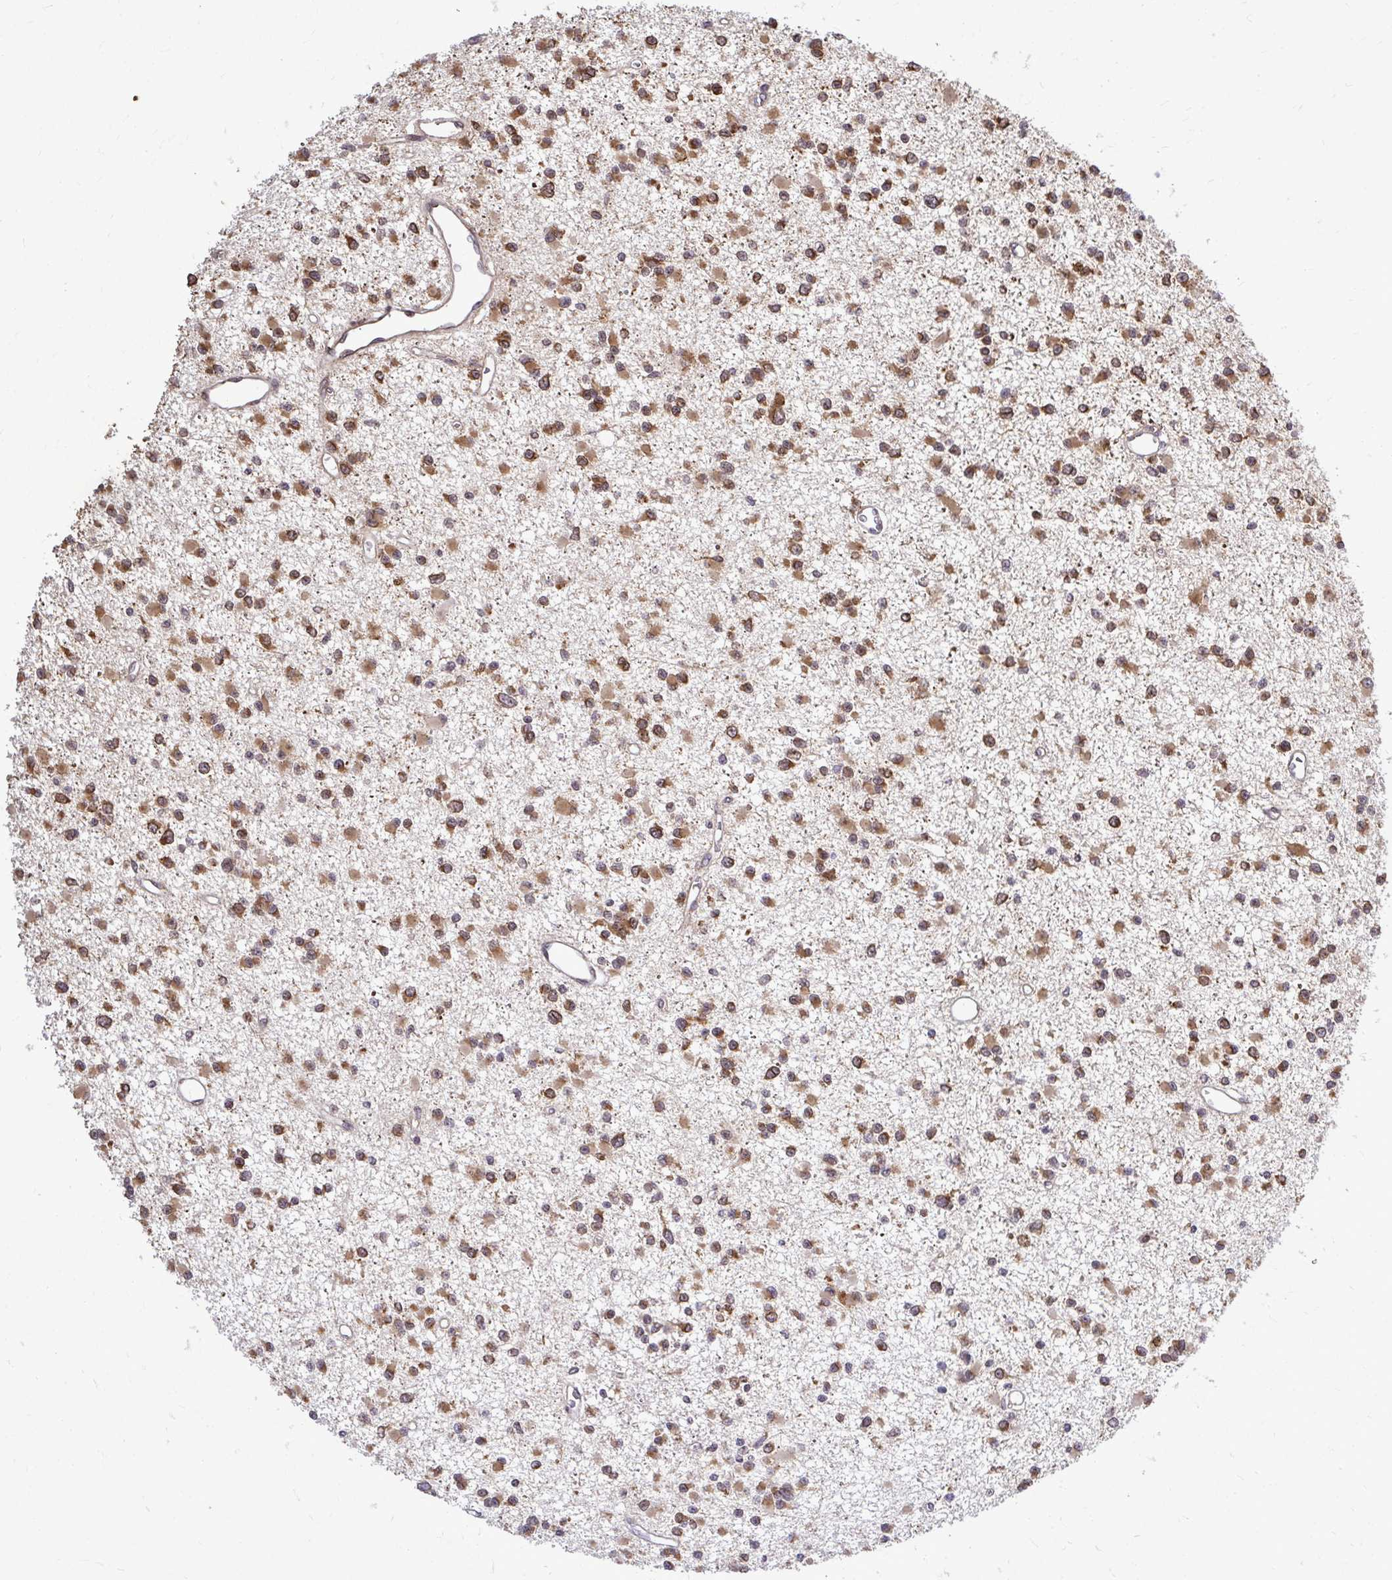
{"staining": {"intensity": "moderate", "quantity": ">75%", "location": "cytoplasmic/membranous"}, "tissue": "glioma", "cell_type": "Tumor cells", "image_type": "cancer", "snomed": [{"axis": "morphology", "description": "Glioma, malignant, Low grade"}, {"axis": "topography", "description": "Brain"}], "caption": "DAB (3,3'-diaminobenzidine) immunohistochemical staining of human malignant glioma (low-grade) reveals moderate cytoplasmic/membranous protein positivity in about >75% of tumor cells.", "gene": "FMR1", "patient": {"sex": "female", "age": 22}}